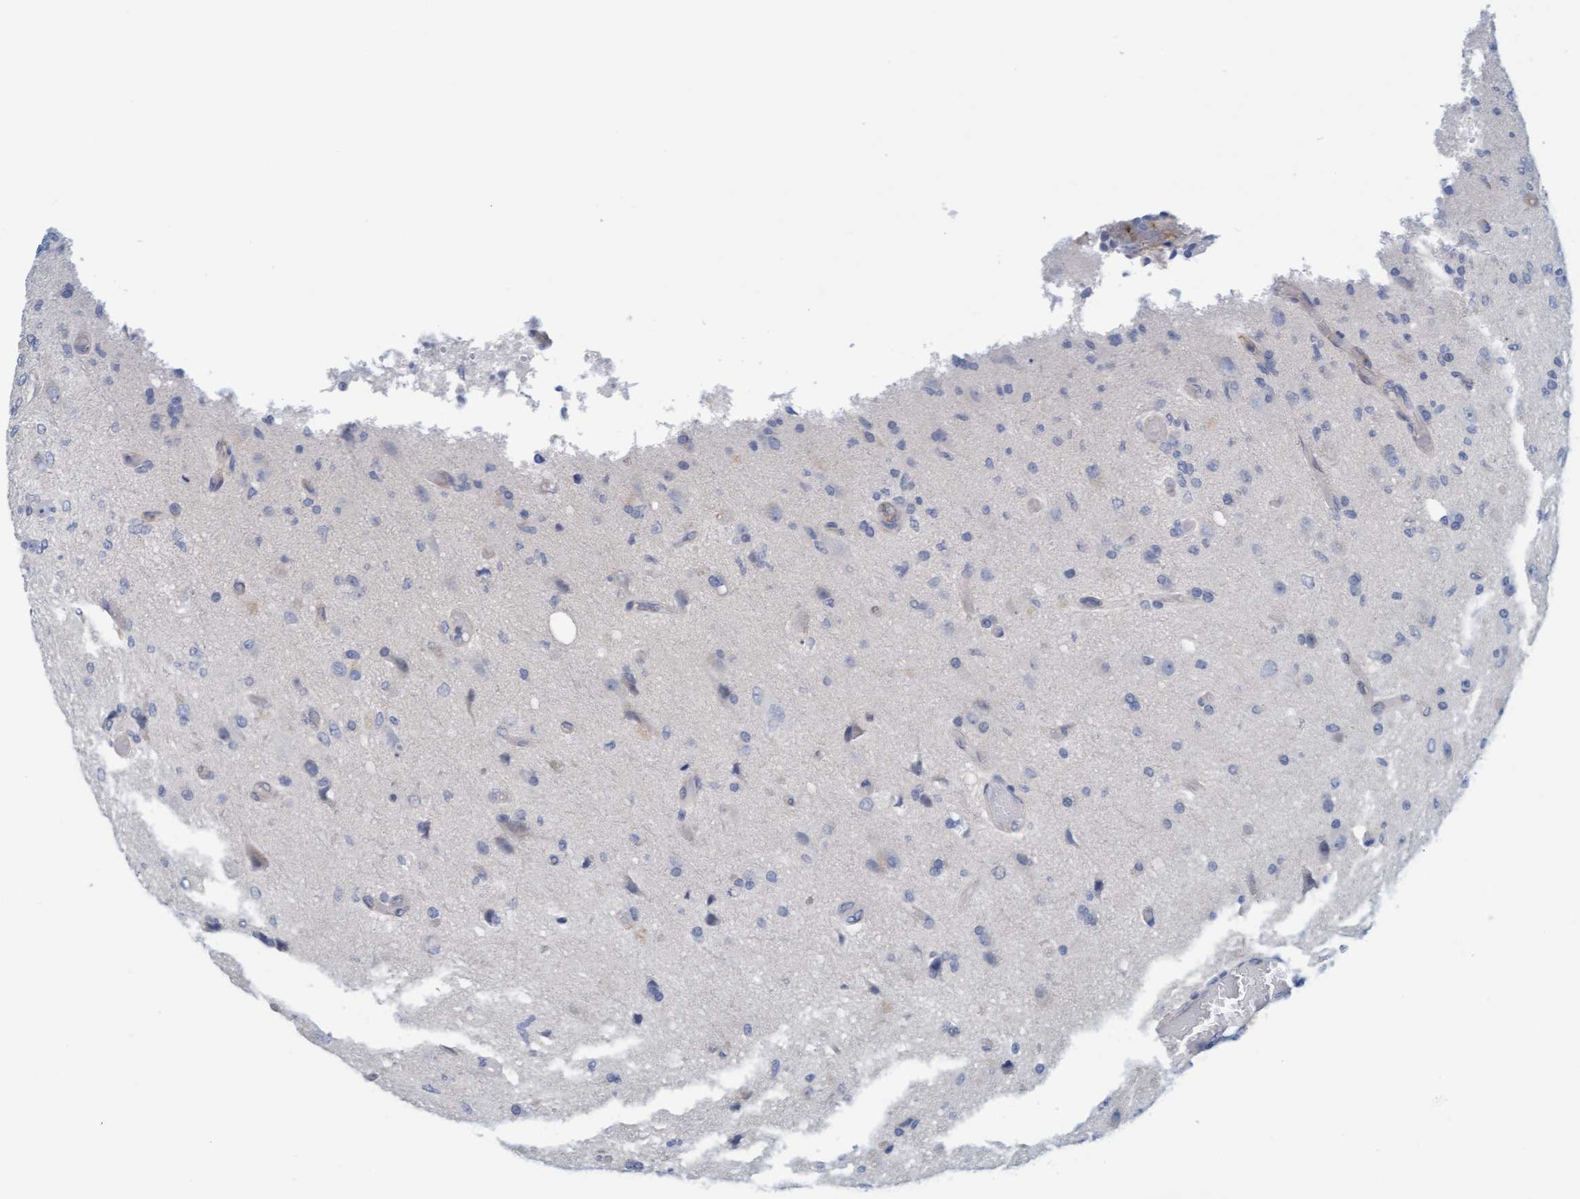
{"staining": {"intensity": "negative", "quantity": "none", "location": "none"}, "tissue": "glioma", "cell_type": "Tumor cells", "image_type": "cancer", "snomed": [{"axis": "morphology", "description": "Normal tissue, NOS"}, {"axis": "morphology", "description": "Glioma, malignant, High grade"}, {"axis": "topography", "description": "Cerebral cortex"}], "caption": "This micrograph is of malignant glioma (high-grade) stained with immunohistochemistry to label a protein in brown with the nuclei are counter-stained blue. There is no staining in tumor cells.", "gene": "CPA3", "patient": {"sex": "male", "age": 77}}